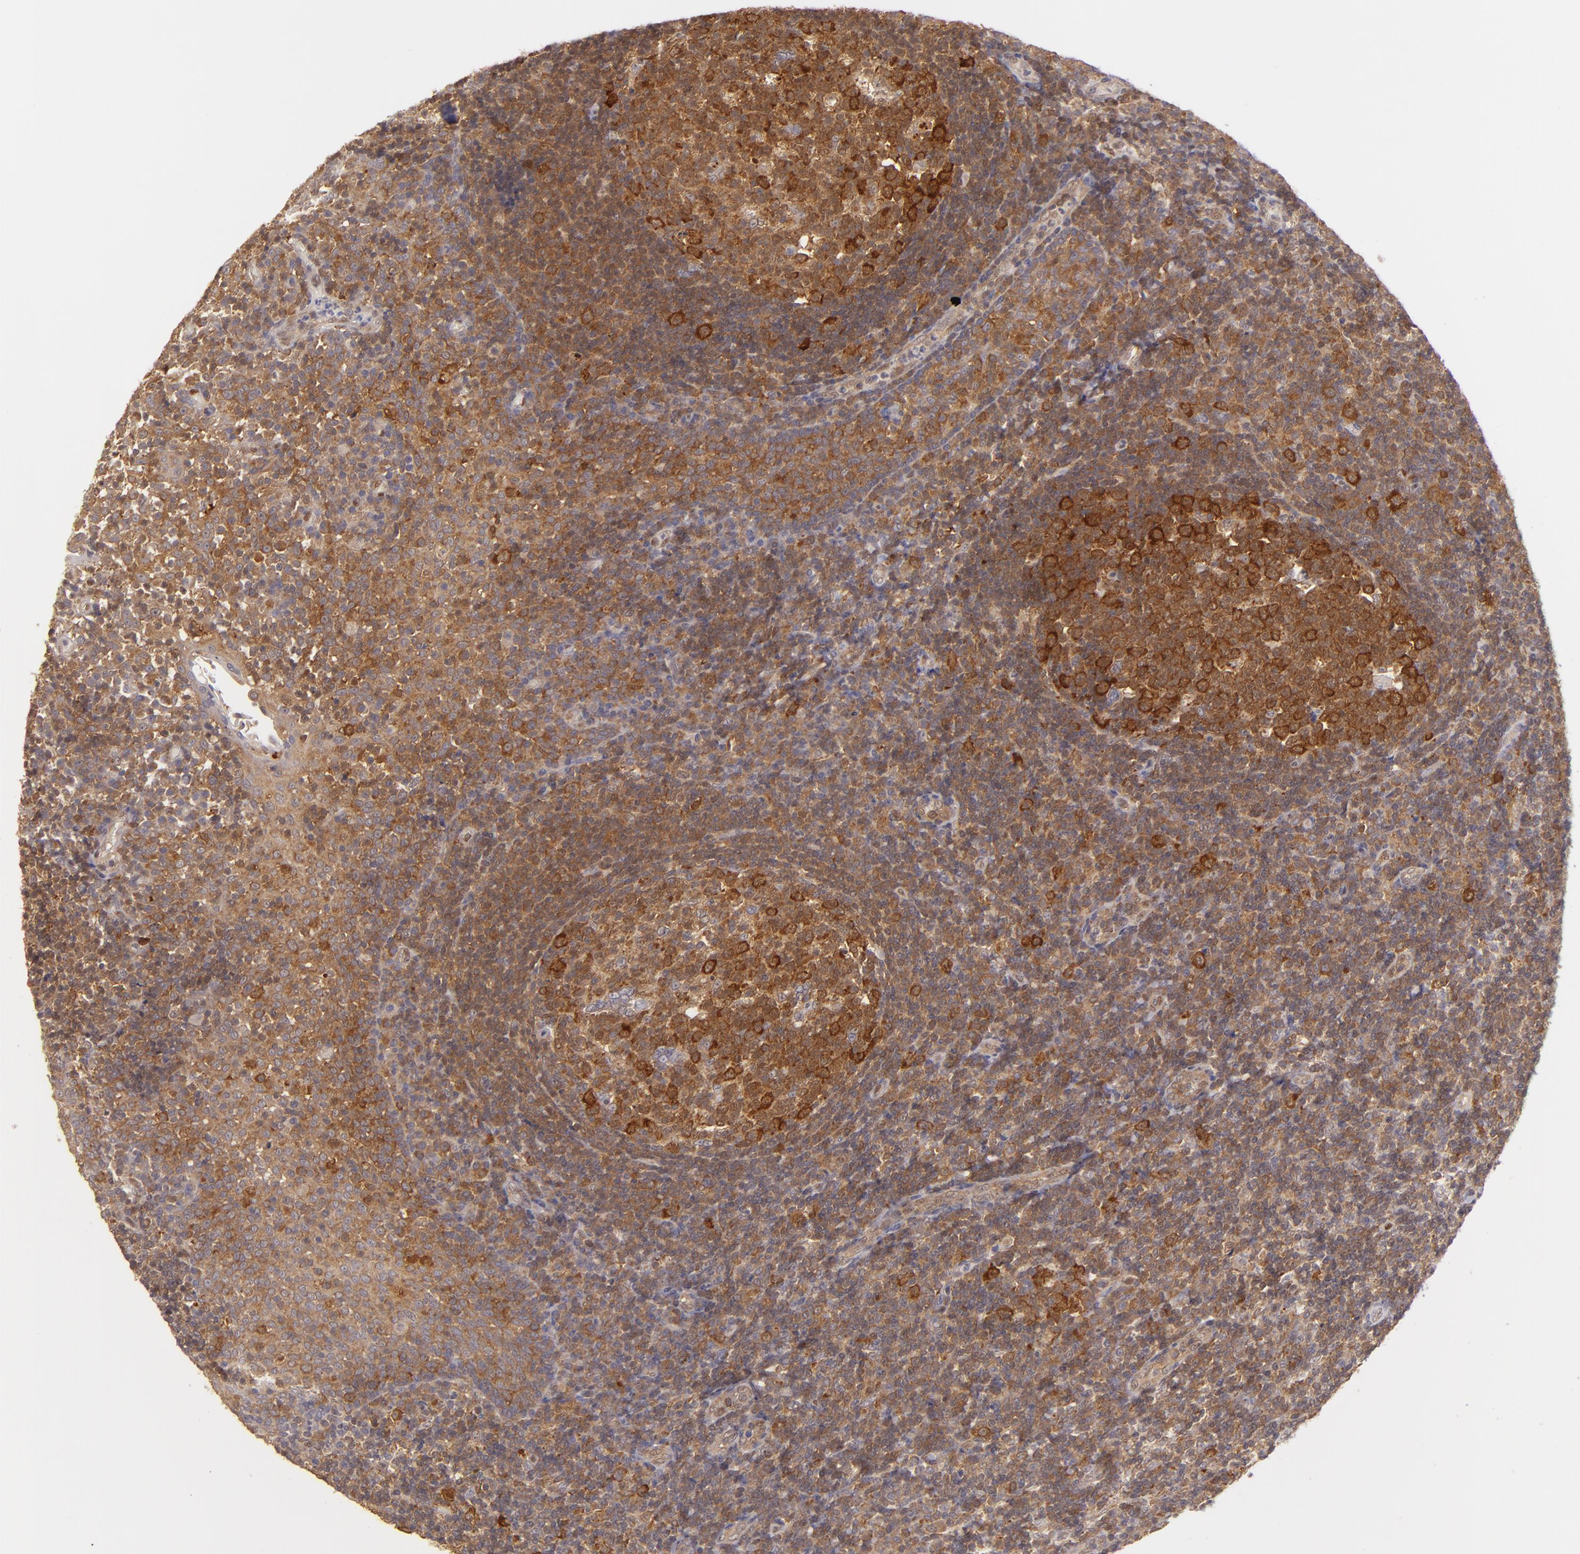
{"staining": {"intensity": "strong", "quantity": ">75%", "location": "cytoplasmic/membranous"}, "tissue": "tonsil", "cell_type": "Germinal center cells", "image_type": "normal", "snomed": [{"axis": "morphology", "description": "Normal tissue, NOS"}, {"axis": "topography", "description": "Tonsil"}], "caption": "Strong cytoplasmic/membranous expression is identified in about >75% of germinal center cells in benign tonsil.", "gene": "PTPN13", "patient": {"sex": "female", "age": 40}}